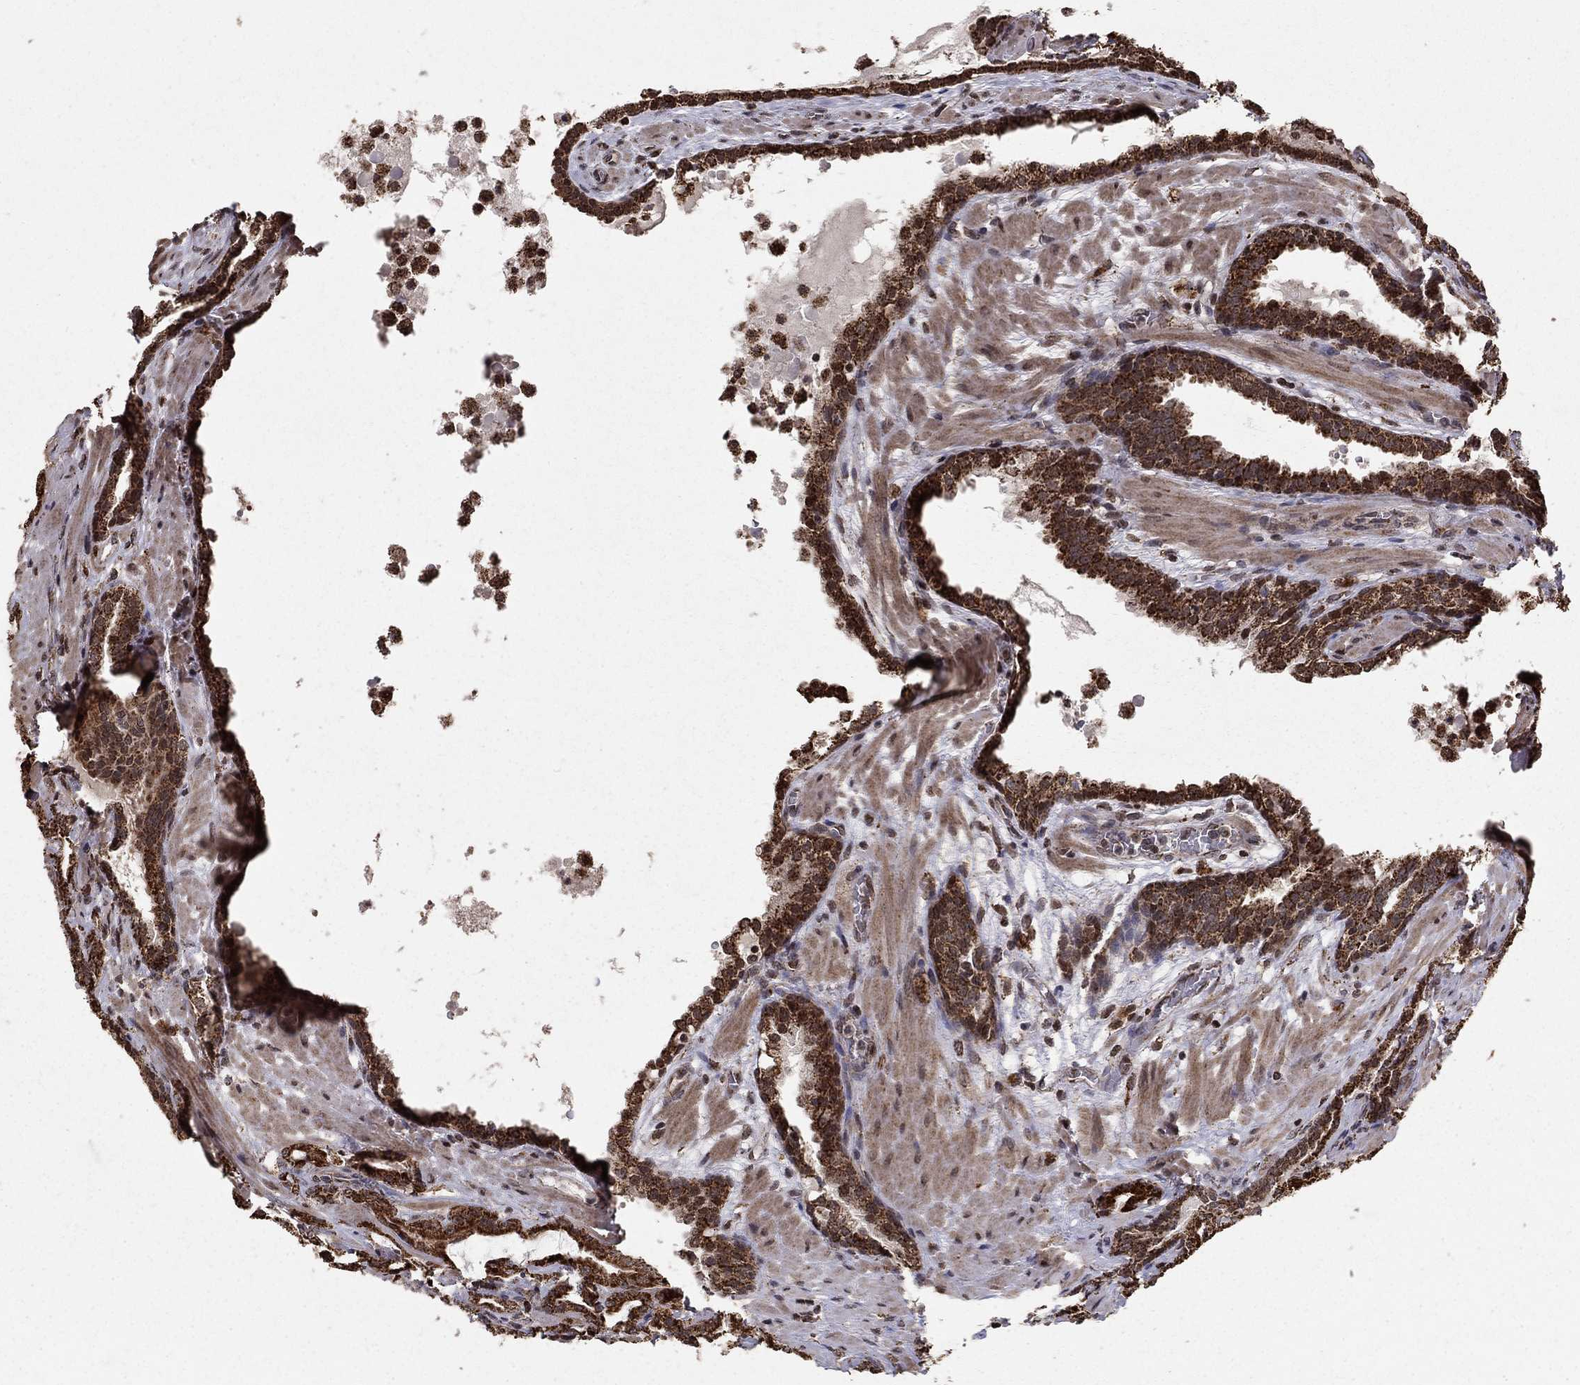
{"staining": {"intensity": "strong", "quantity": ">75%", "location": "cytoplasmic/membranous"}, "tissue": "prostate cancer", "cell_type": "Tumor cells", "image_type": "cancer", "snomed": [{"axis": "morphology", "description": "Adenocarcinoma, NOS"}, {"axis": "topography", "description": "Prostate"}], "caption": "A brown stain highlights strong cytoplasmic/membranous expression of a protein in prostate cancer tumor cells. The protein of interest is shown in brown color, while the nuclei are stained blue.", "gene": "ACOT13", "patient": {"sex": "male", "age": 69}}